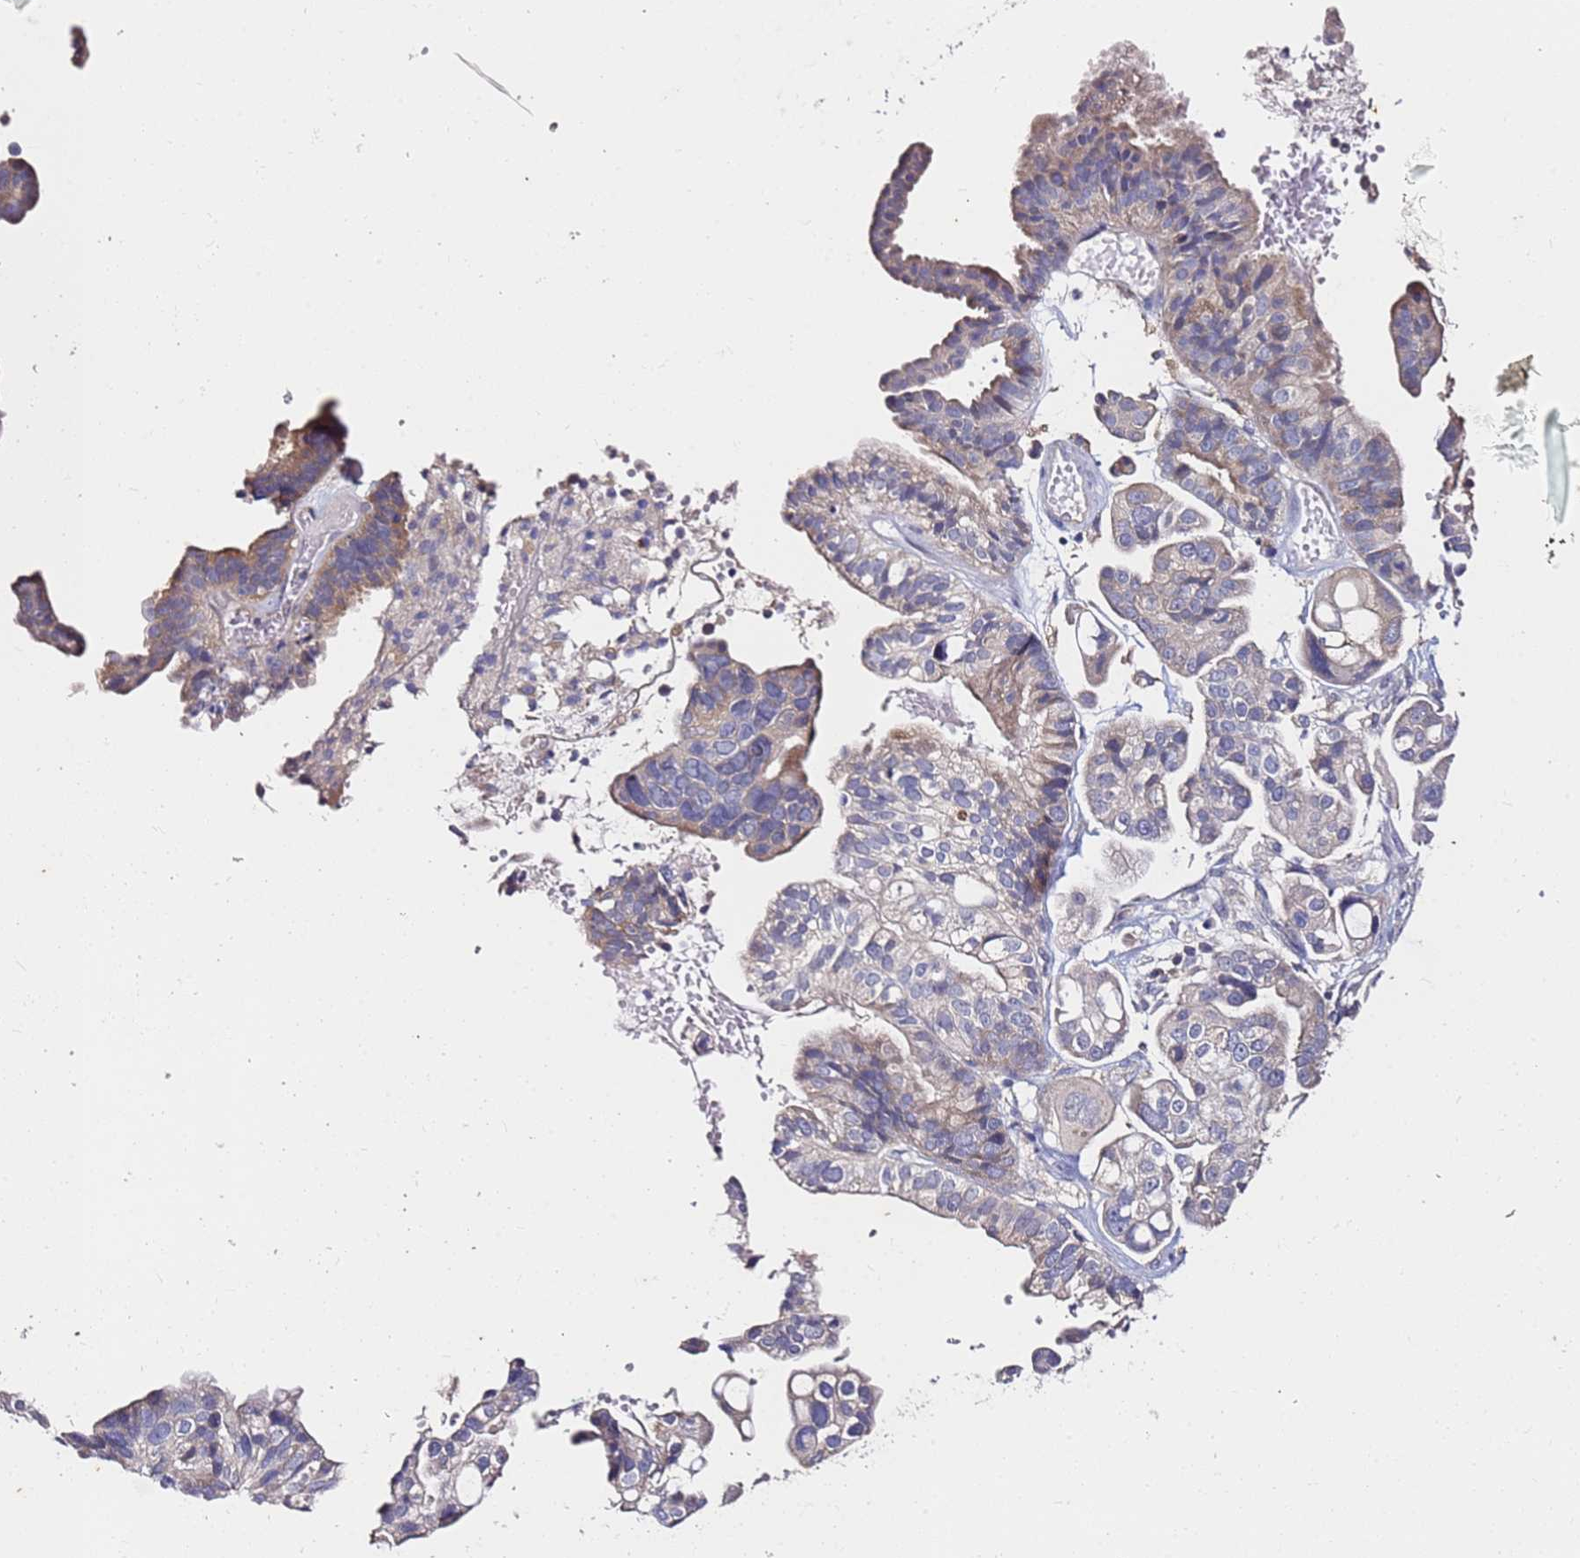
{"staining": {"intensity": "weak", "quantity": "25%-75%", "location": "cytoplasmic/membranous"}, "tissue": "ovarian cancer", "cell_type": "Tumor cells", "image_type": "cancer", "snomed": [{"axis": "morphology", "description": "Cystadenocarcinoma, serous, NOS"}, {"axis": "topography", "description": "Ovary"}], "caption": "The photomicrograph displays immunohistochemical staining of ovarian cancer. There is weak cytoplasmic/membranous expression is seen in approximately 25%-75% of tumor cells.", "gene": "SRRM5", "patient": {"sex": "female", "age": 56}}